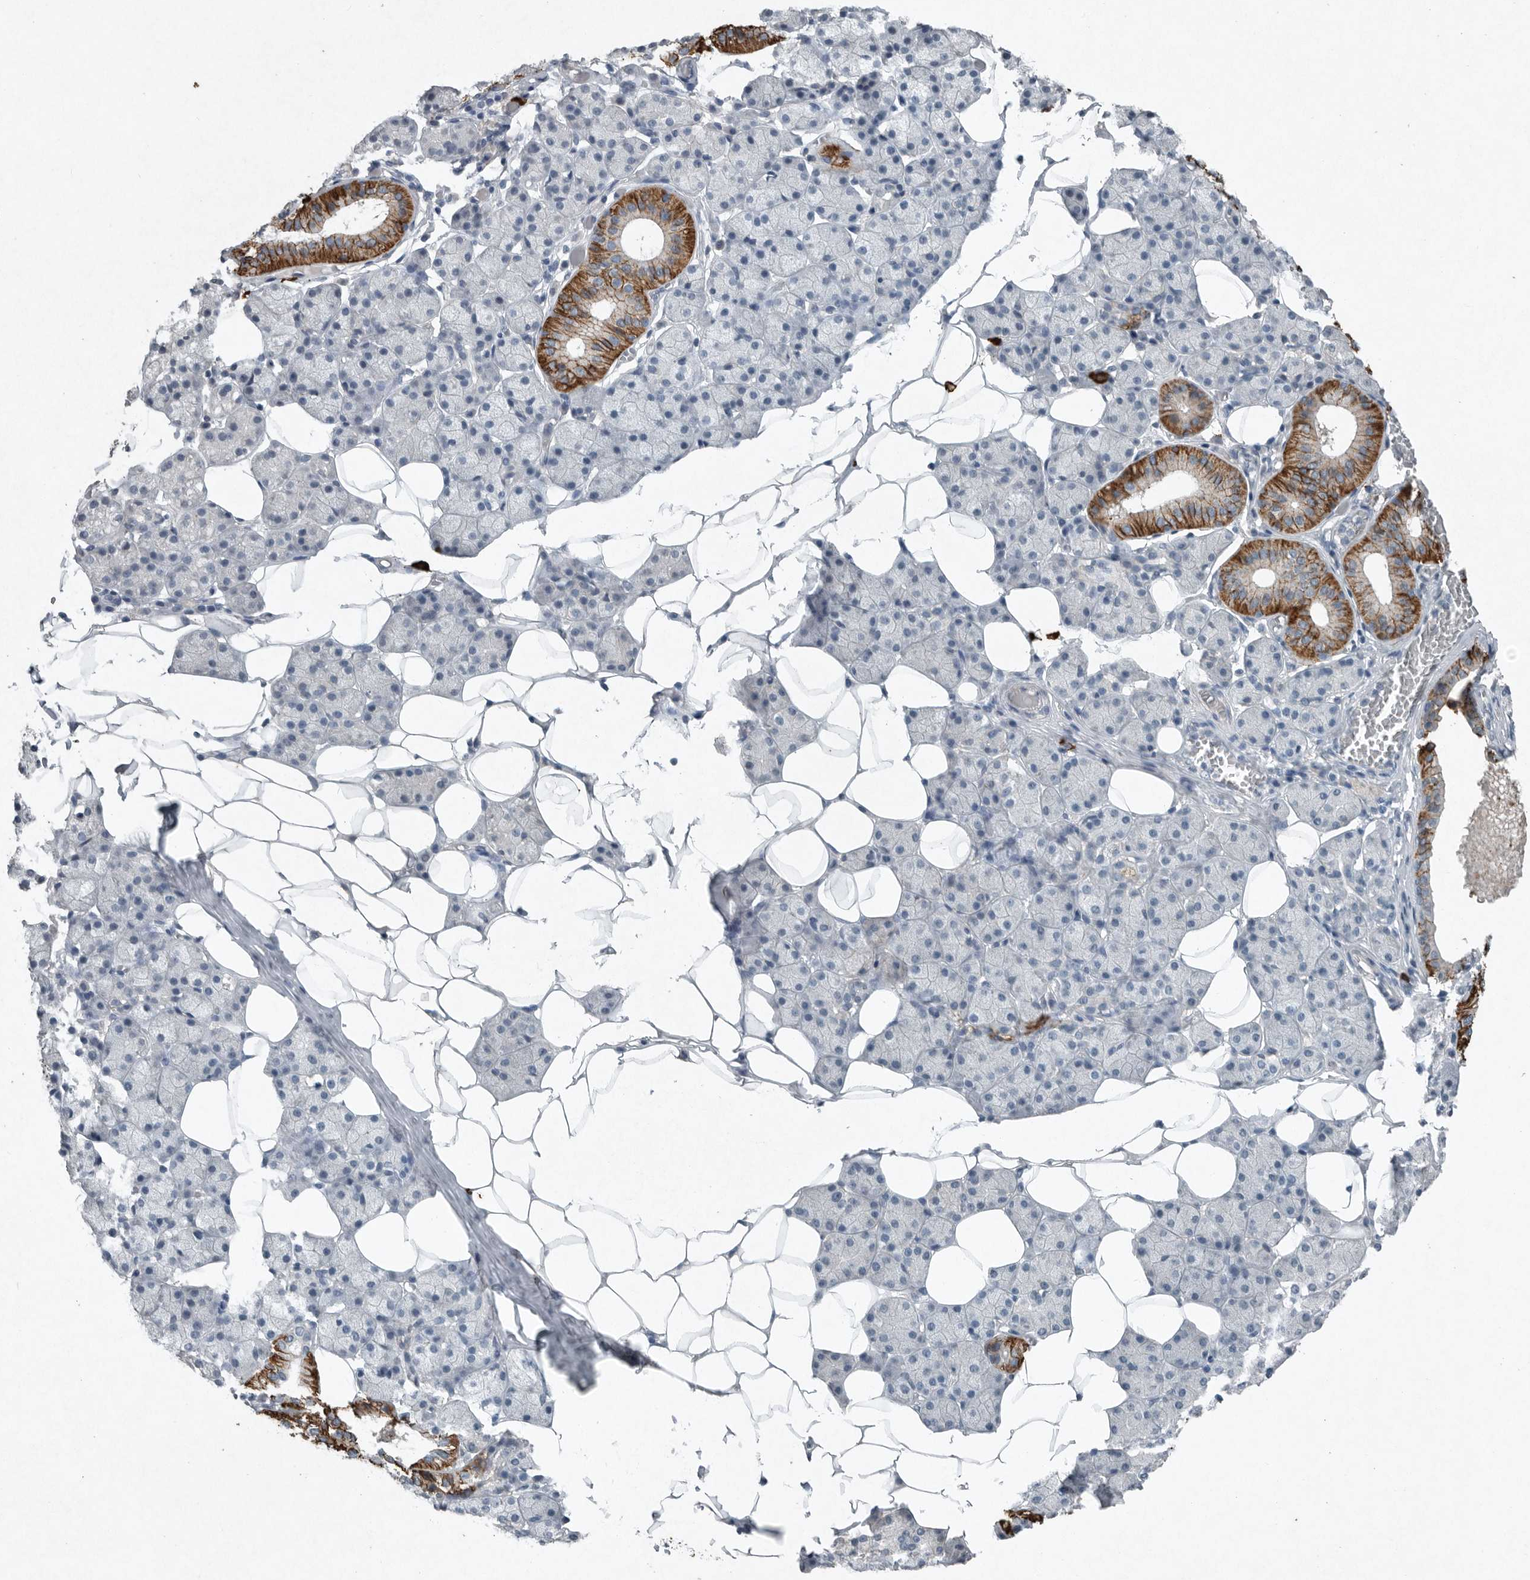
{"staining": {"intensity": "strong", "quantity": "<25%", "location": "cytoplasmic/membranous"}, "tissue": "salivary gland", "cell_type": "Glandular cells", "image_type": "normal", "snomed": [{"axis": "morphology", "description": "Normal tissue, NOS"}, {"axis": "topography", "description": "Salivary gland"}], "caption": "Approximately <25% of glandular cells in unremarkable human salivary gland exhibit strong cytoplasmic/membranous protein positivity as visualized by brown immunohistochemical staining.", "gene": "IL20", "patient": {"sex": "female", "age": 33}}